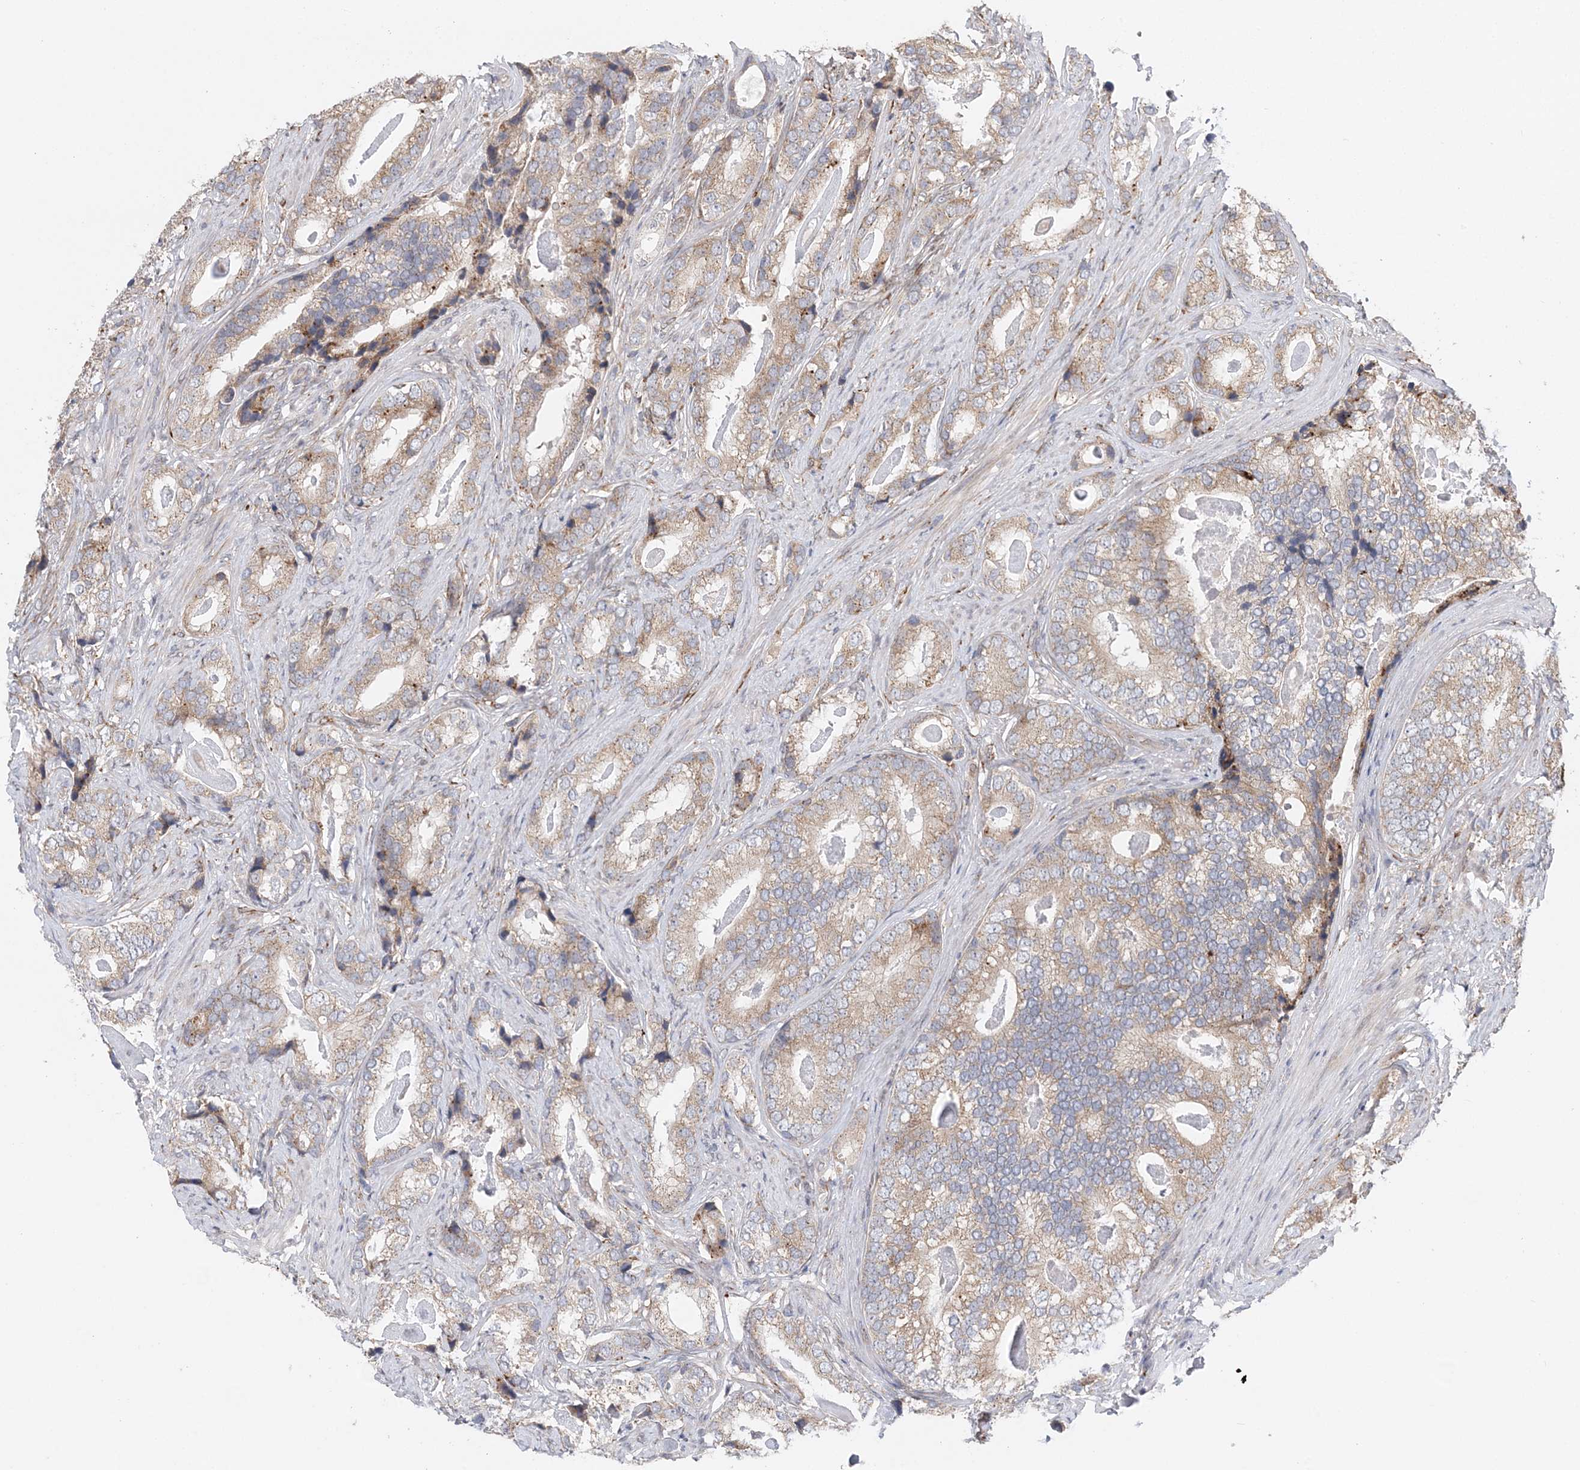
{"staining": {"intensity": "moderate", "quantity": "25%-75%", "location": "cytoplasmic/membranous"}, "tissue": "prostate cancer", "cell_type": "Tumor cells", "image_type": "cancer", "snomed": [{"axis": "morphology", "description": "Adenocarcinoma, Low grade"}, {"axis": "topography", "description": "Prostate"}], "caption": "Immunohistochemistry (IHC) micrograph of human adenocarcinoma (low-grade) (prostate) stained for a protein (brown), which shows medium levels of moderate cytoplasmic/membranous expression in approximately 25%-75% of tumor cells.", "gene": "PCYOX1L", "patient": {"sex": "male", "age": 71}}